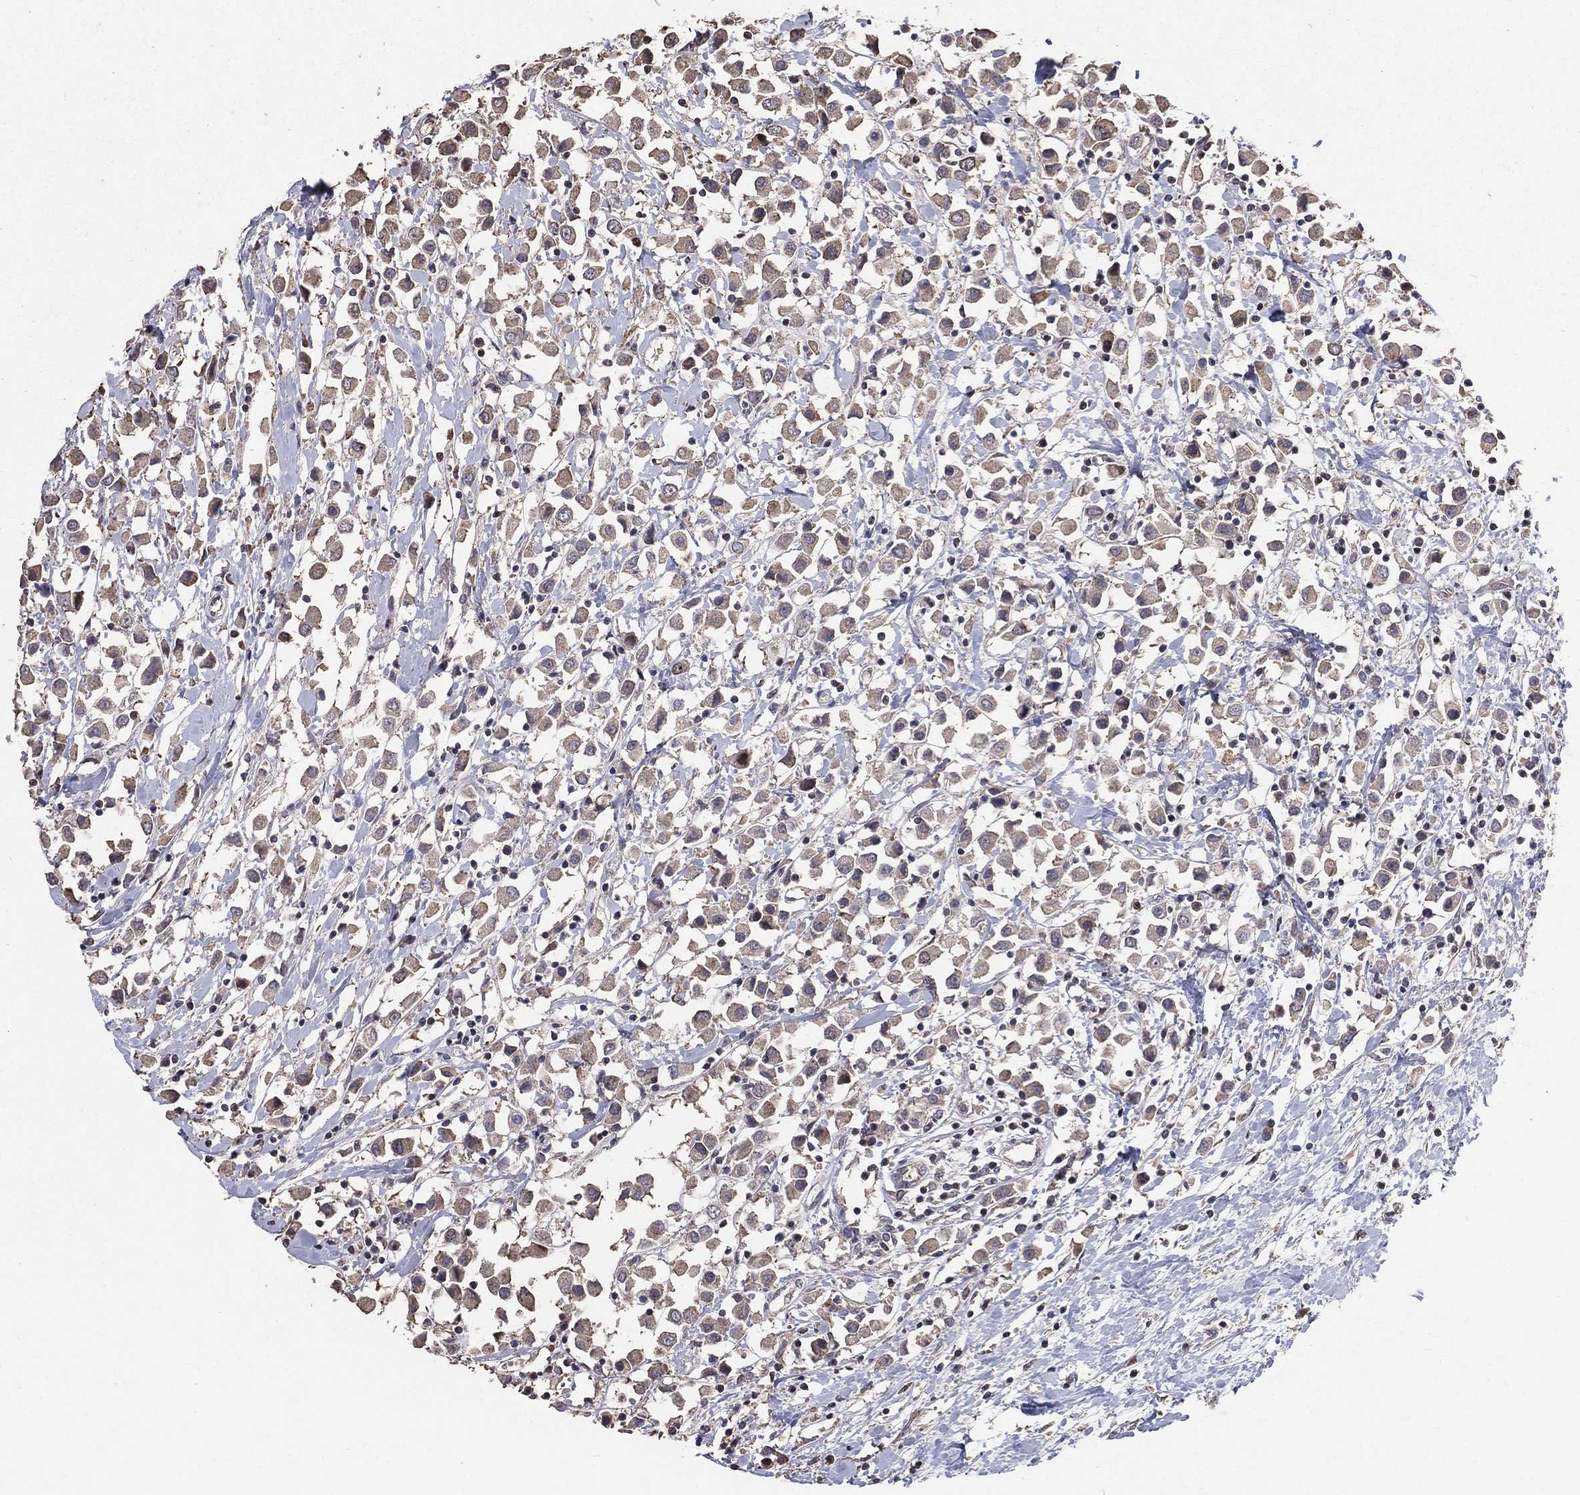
{"staining": {"intensity": "weak", "quantity": ">75%", "location": "cytoplasmic/membranous"}, "tissue": "breast cancer", "cell_type": "Tumor cells", "image_type": "cancer", "snomed": [{"axis": "morphology", "description": "Duct carcinoma"}, {"axis": "topography", "description": "Breast"}], "caption": "IHC of human breast cancer reveals low levels of weak cytoplasmic/membranous staining in about >75% of tumor cells.", "gene": "LY6K", "patient": {"sex": "female", "age": 61}}